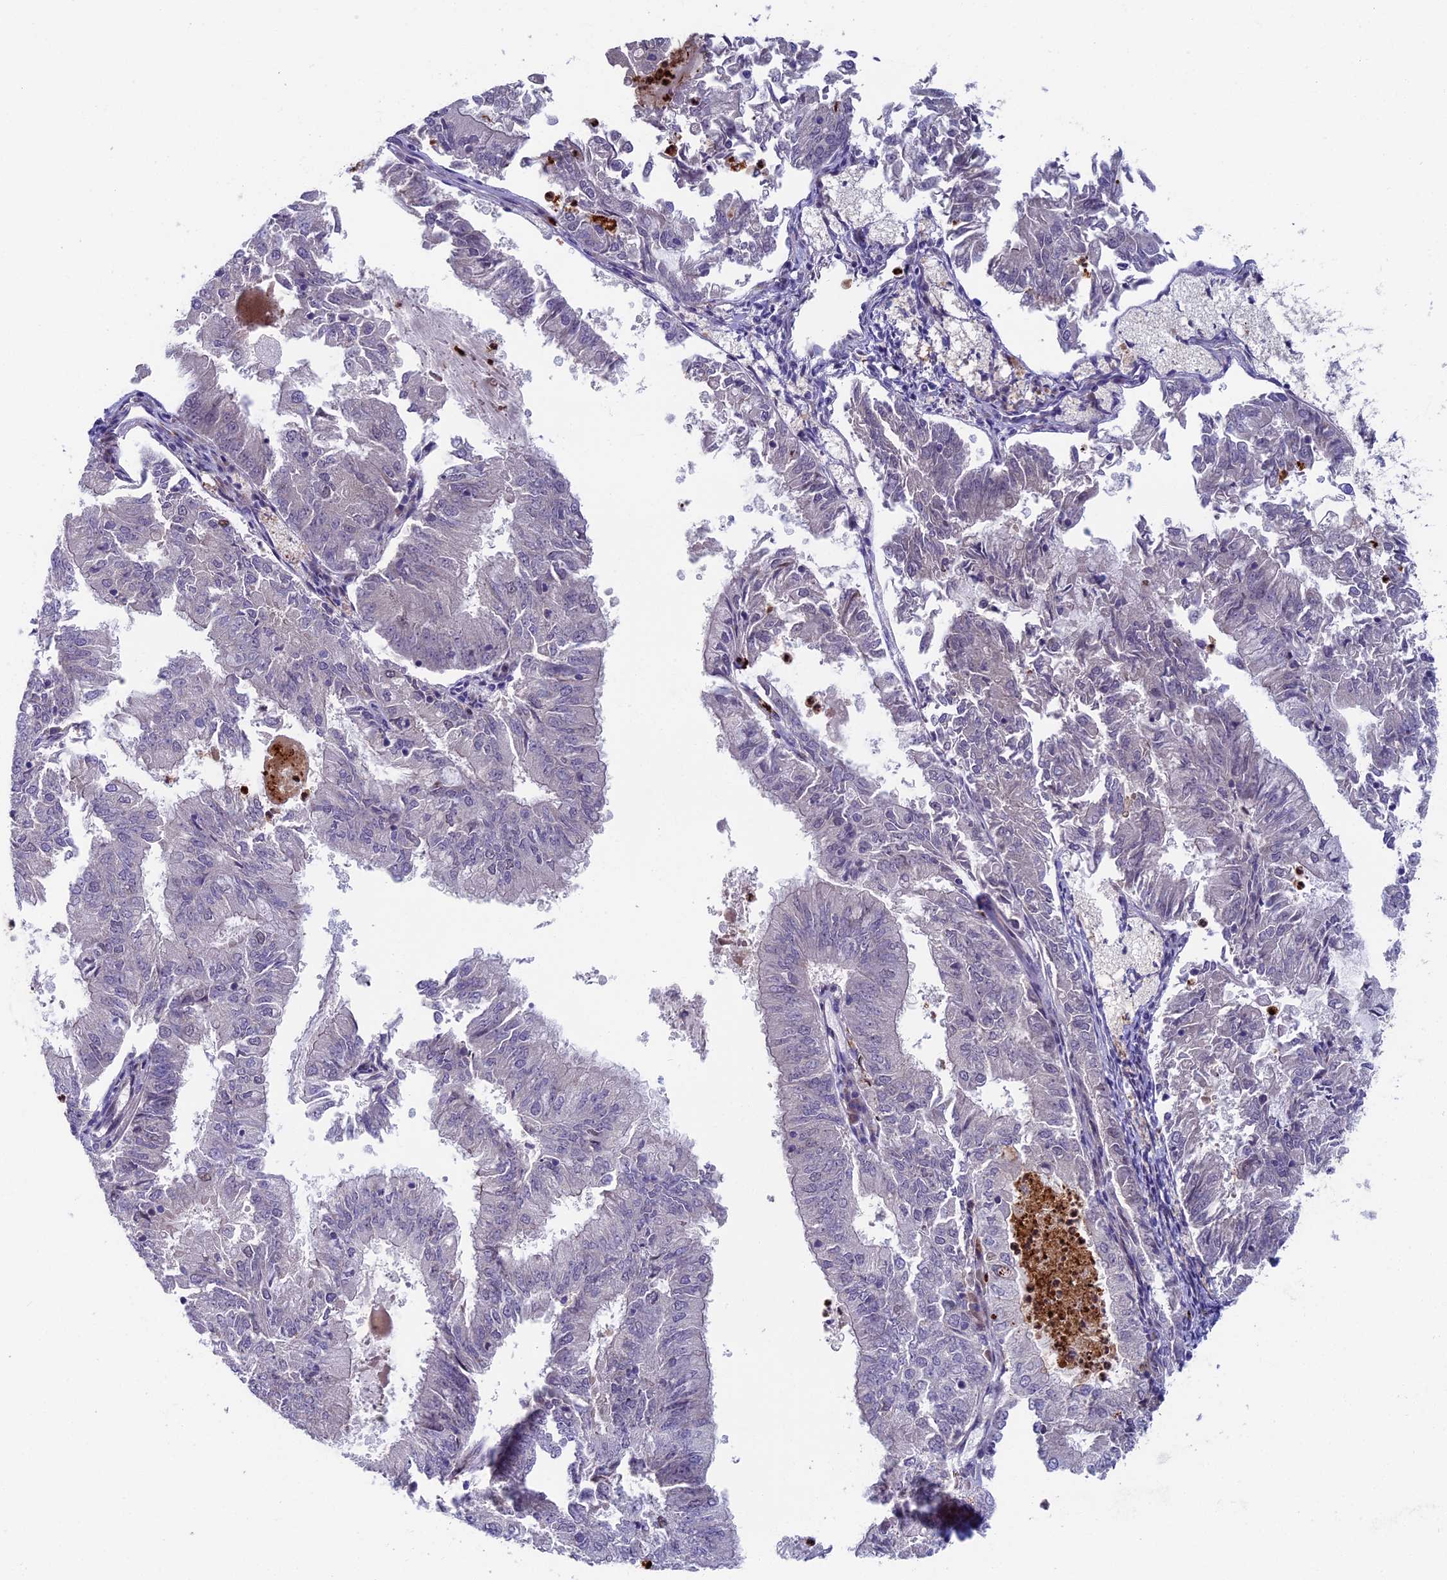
{"staining": {"intensity": "negative", "quantity": "none", "location": "none"}, "tissue": "endometrial cancer", "cell_type": "Tumor cells", "image_type": "cancer", "snomed": [{"axis": "morphology", "description": "Adenocarcinoma, NOS"}, {"axis": "topography", "description": "Endometrium"}], "caption": "This micrograph is of endometrial cancer stained with immunohistochemistry (IHC) to label a protein in brown with the nuclei are counter-stained blue. There is no staining in tumor cells.", "gene": "LIG1", "patient": {"sex": "female", "age": 57}}